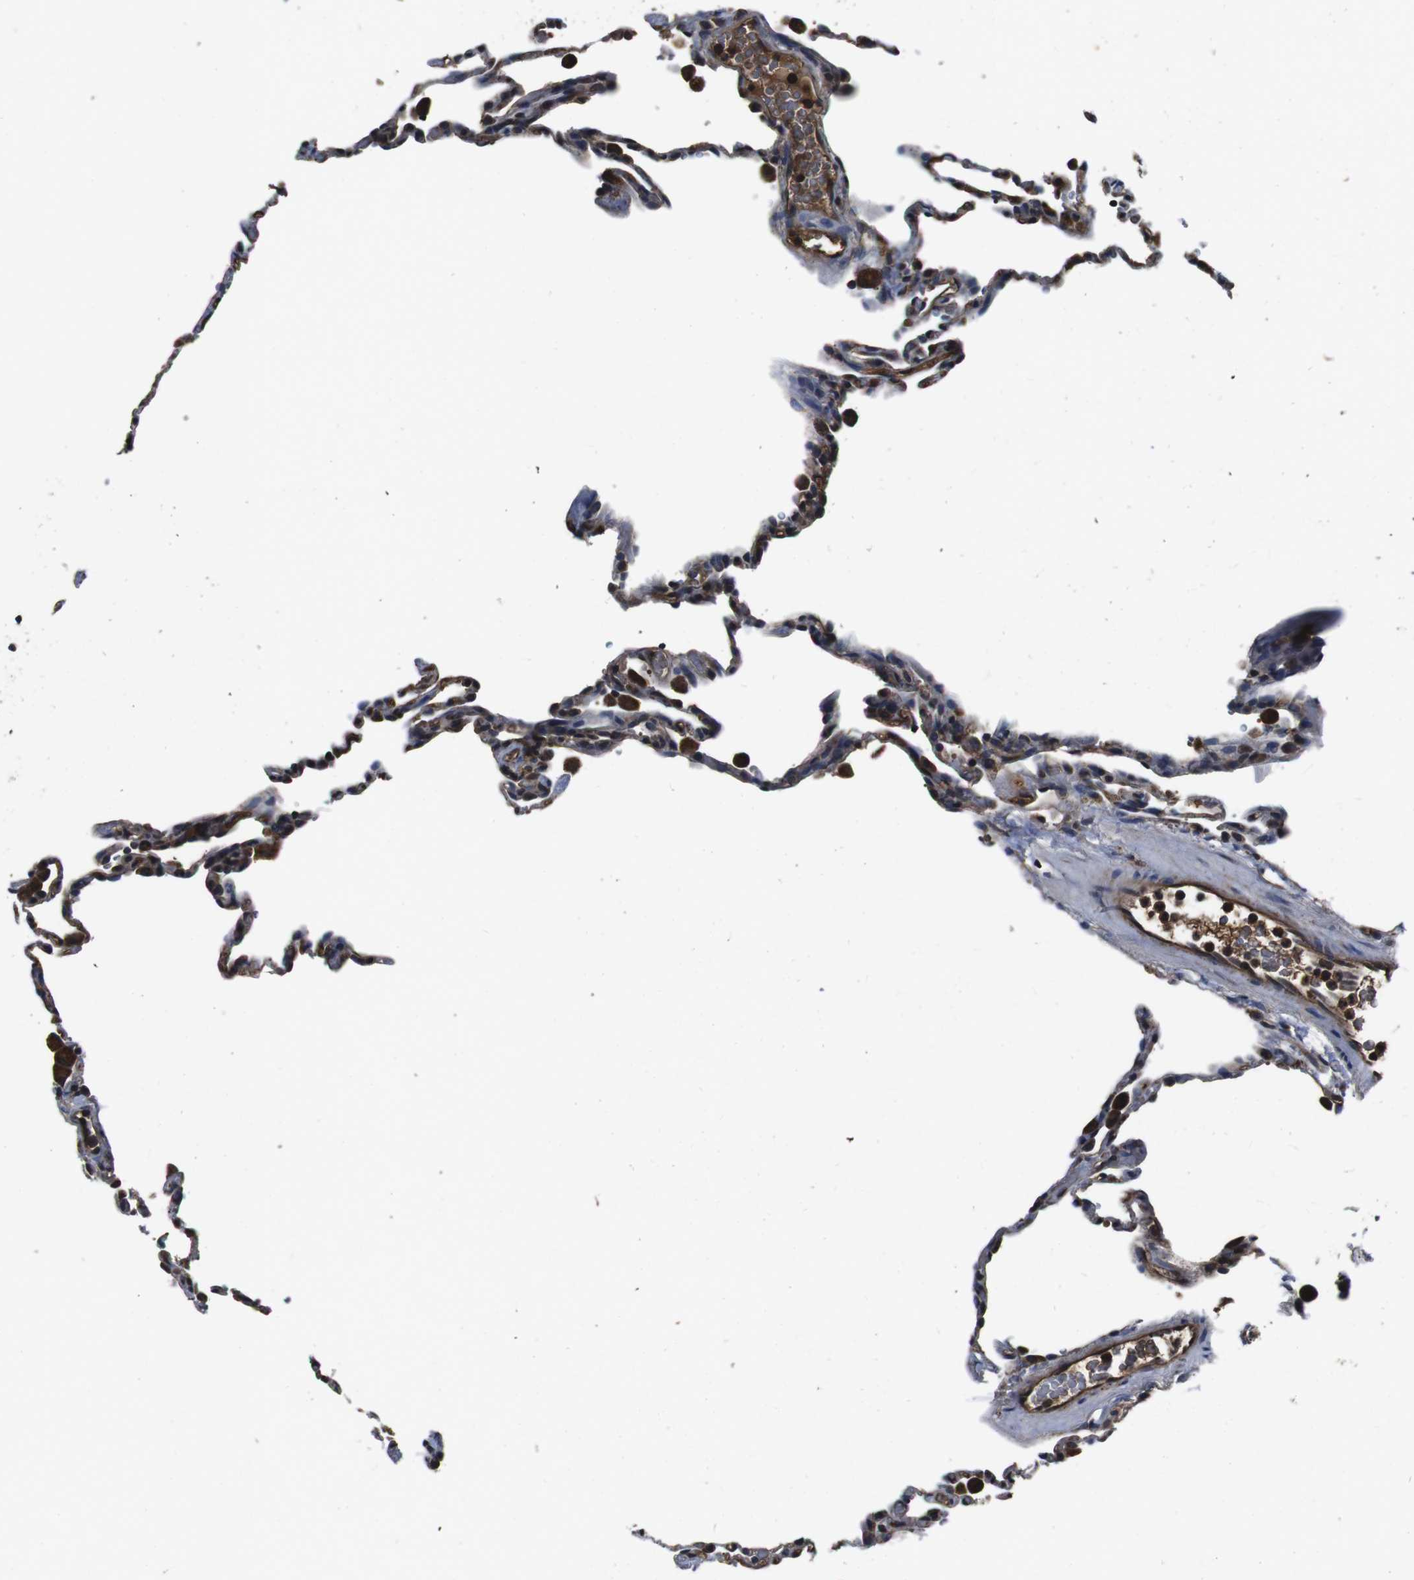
{"staining": {"intensity": "strong", "quantity": "<25%", "location": "cytoplasmic/membranous"}, "tissue": "lung", "cell_type": "Alveolar cells", "image_type": "normal", "snomed": [{"axis": "morphology", "description": "Normal tissue, NOS"}, {"axis": "topography", "description": "Lung"}], "caption": "Immunohistochemical staining of normal lung demonstrates strong cytoplasmic/membranous protein staining in about <25% of alveolar cells.", "gene": "CXCL11", "patient": {"sex": "male", "age": 59}}